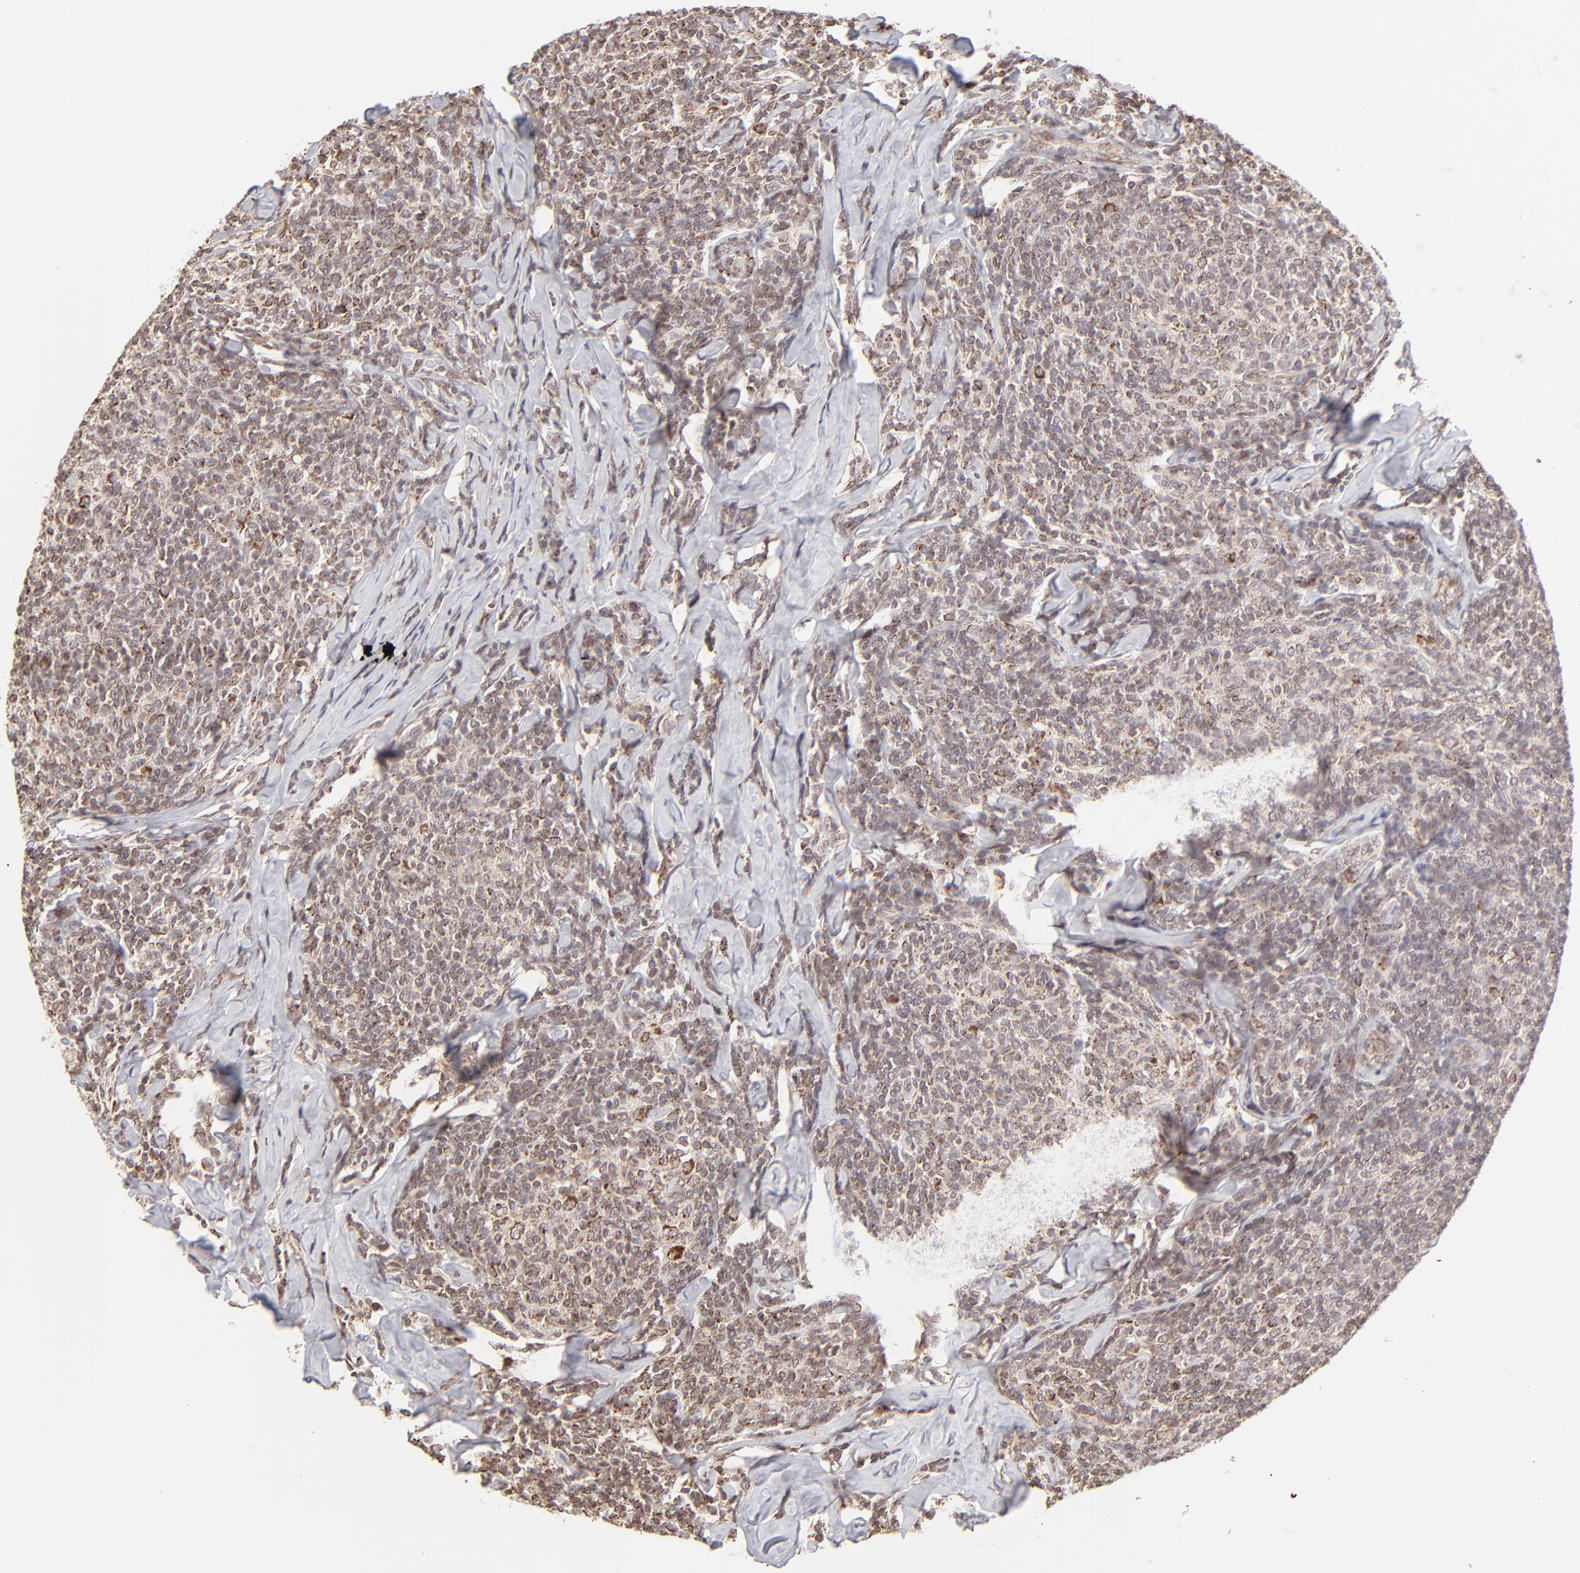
{"staining": {"intensity": "moderate", "quantity": "<25%", "location": "cytoplasmic/membranous"}, "tissue": "lymphoma", "cell_type": "Tumor cells", "image_type": "cancer", "snomed": [{"axis": "morphology", "description": "Malignant lymphoma, non-Hodgkin's type, Low grade"}, {"axis": "topography", "description": "Lymph node"}], "caption": "This micrograph demonstrates immunohistochemistry staining of malignant lymphoma, non-Hodgkin's type (low-grade), with low moderate cytoplasmic/membranous expression in approximately <25% of tumor cells.", "gene": "SLC15A1", "patient": {"sex": "female", "age": 56}}